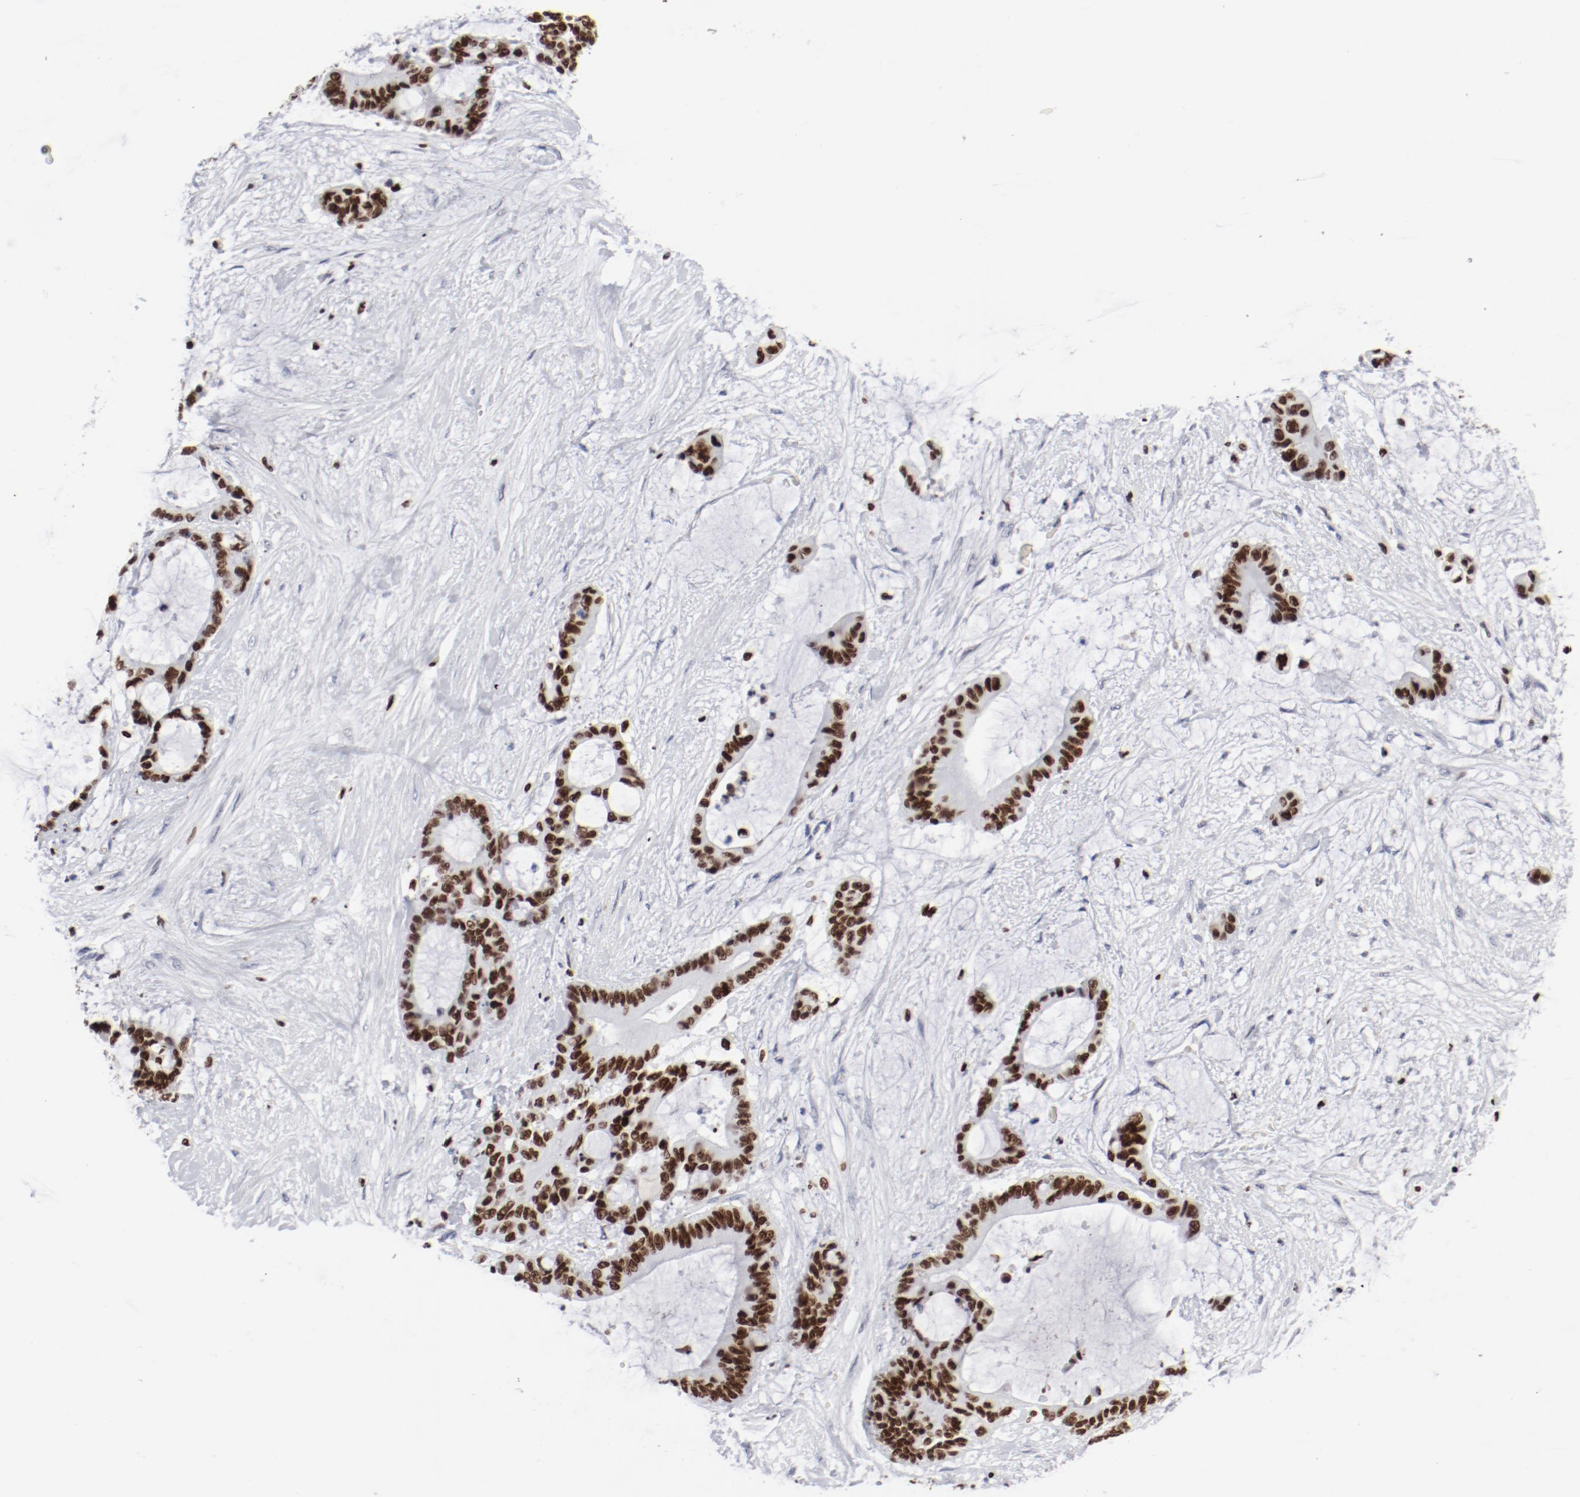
{"staining": {"intensity": "strong", "quantity": ">75%", "location": "nuclear"}, "tissue": "liver cancer", "cell_type": "Tumor cells", "image_type": "cancer", "snomed": [{"axis": "morphology", "description": "Cholangiocarcinoma"}, {"axis": "topography", "description": "Liver"}], "caption": "Immunohistochemical staining of human liver cholangiocarcinoma exhibits high levels of strong nuclear positivity in approximately >75% of tumor cells.", "gene": "SMARCC2", "patient": {"sex": "female", "age": 73}}